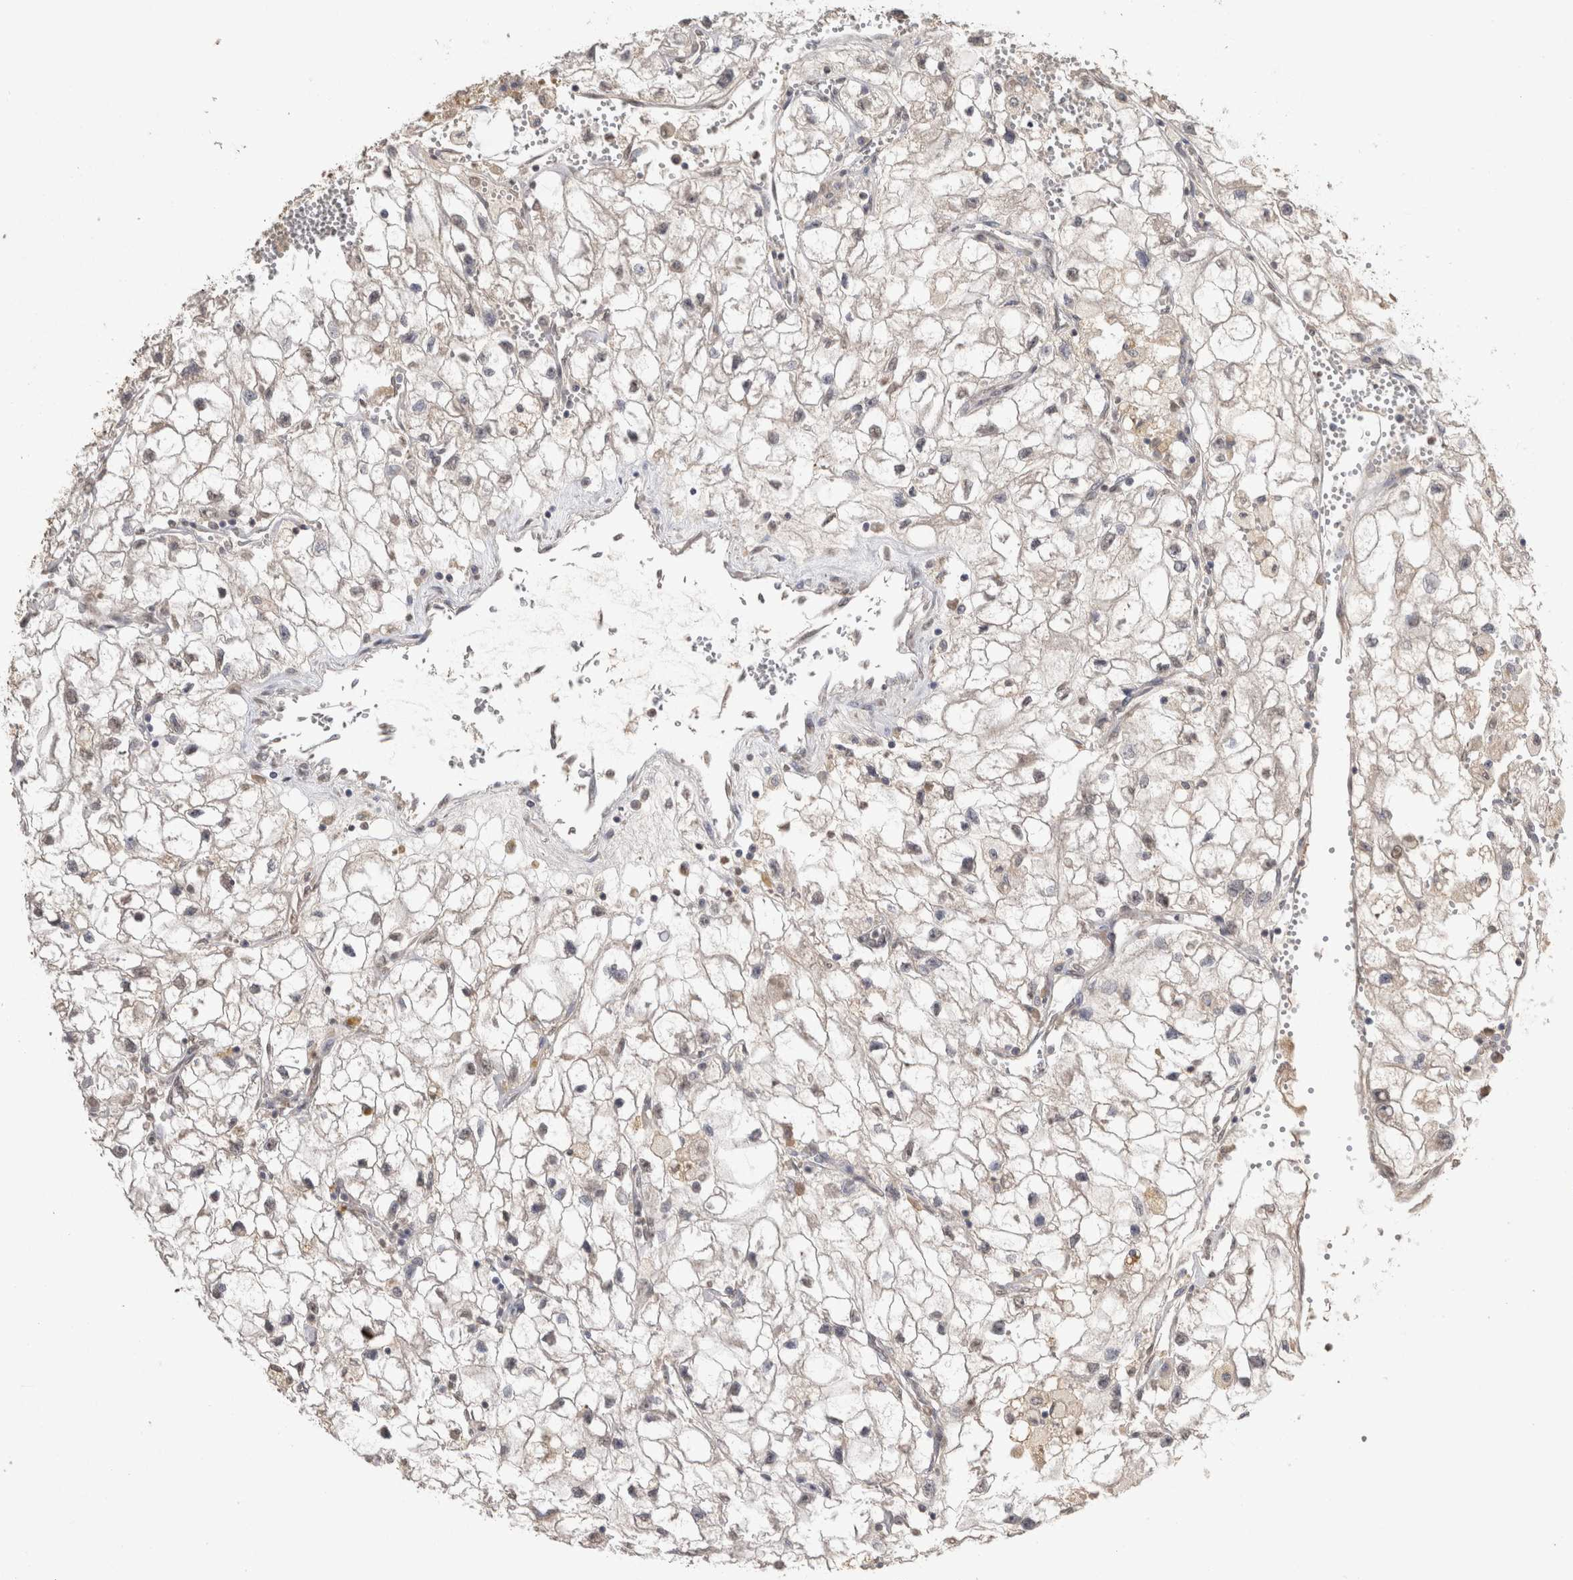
{"staining": {"intensity": "negative", "quantity": "none", "location": "none"}, "tissue": "renal cancer", "cell_type": "Tumor cells", "image_type": "cancer", "snomed": [{"axis": "morphology", "description": "Adenocarcinoma, NOS"}, {"axis": "topography", "description": "Kidney"}], "caption": "Renal cancer (adenocarcinoma) was stained to show a protein in brown. There is no significant expression in tumor cells. The staining was performed using DAB (3,3'-diaminobenzidine) to visualize the protein expression in brown, while the nuclei were stained in blue with hematoxylin (Magnification: 20x).", "gene": "NAALADL2", "patient": {"sex": "female", "age": 70}}